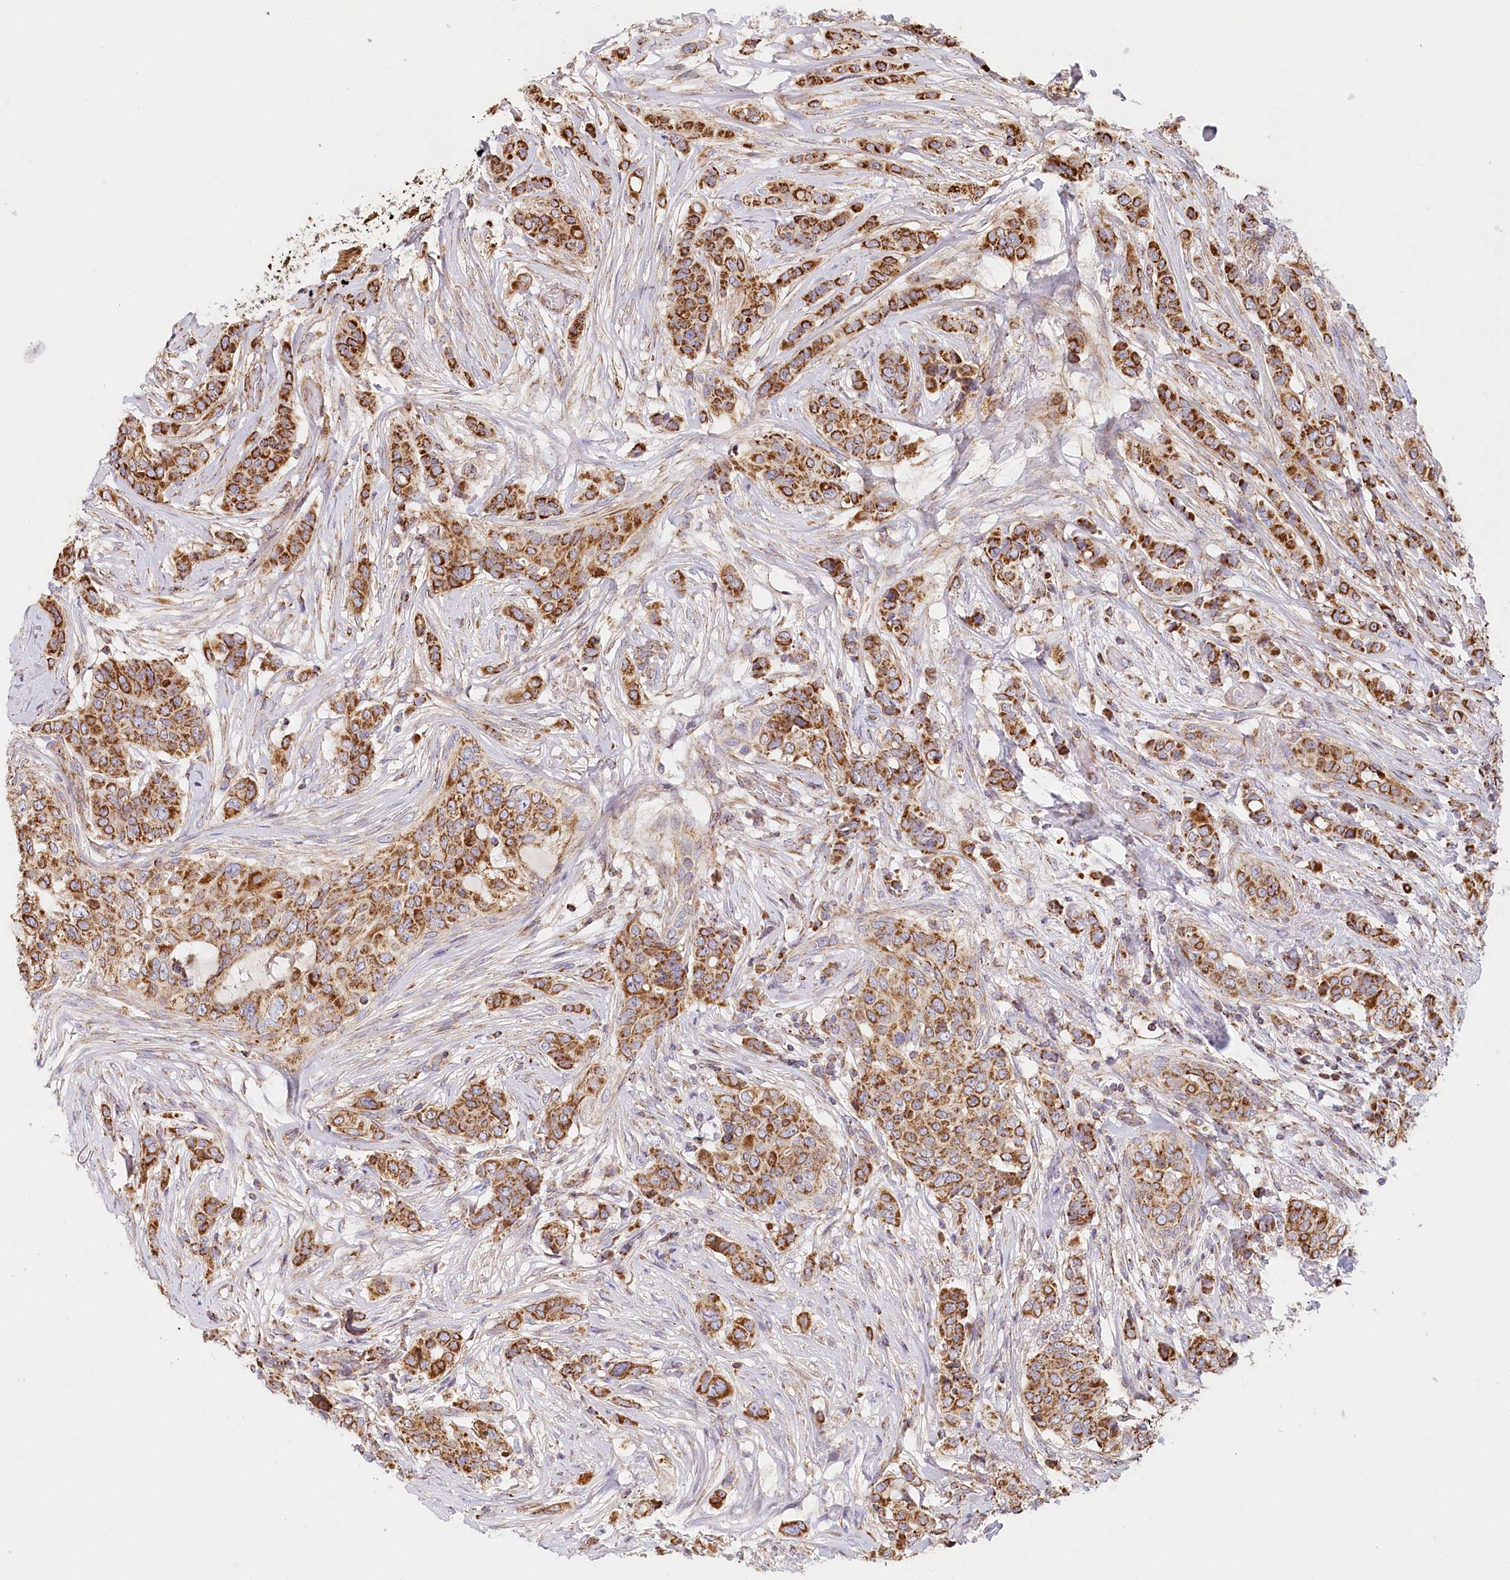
{"staining": {"intensity": "strong", "quantity": ">75%", "location": "cytoplasmic/membranous"}, "tissue": "breast cancer", "cell_type": "Tumor cells", "image_type": "cancer", "snomed": [{"axis": "morphology", "description": "Lobular carcinoma"}, {"axis": "topography", "description": "Breast"}], "caption": "Protein expression by immunohistochemistry (IHC) displays strong cytoplasmic/membranous positivity in approximately >75% of tumor cells in lobular carcinoma (breast).", "gene": "UMPS", "patient": {"sex": "female", "age": 51}}